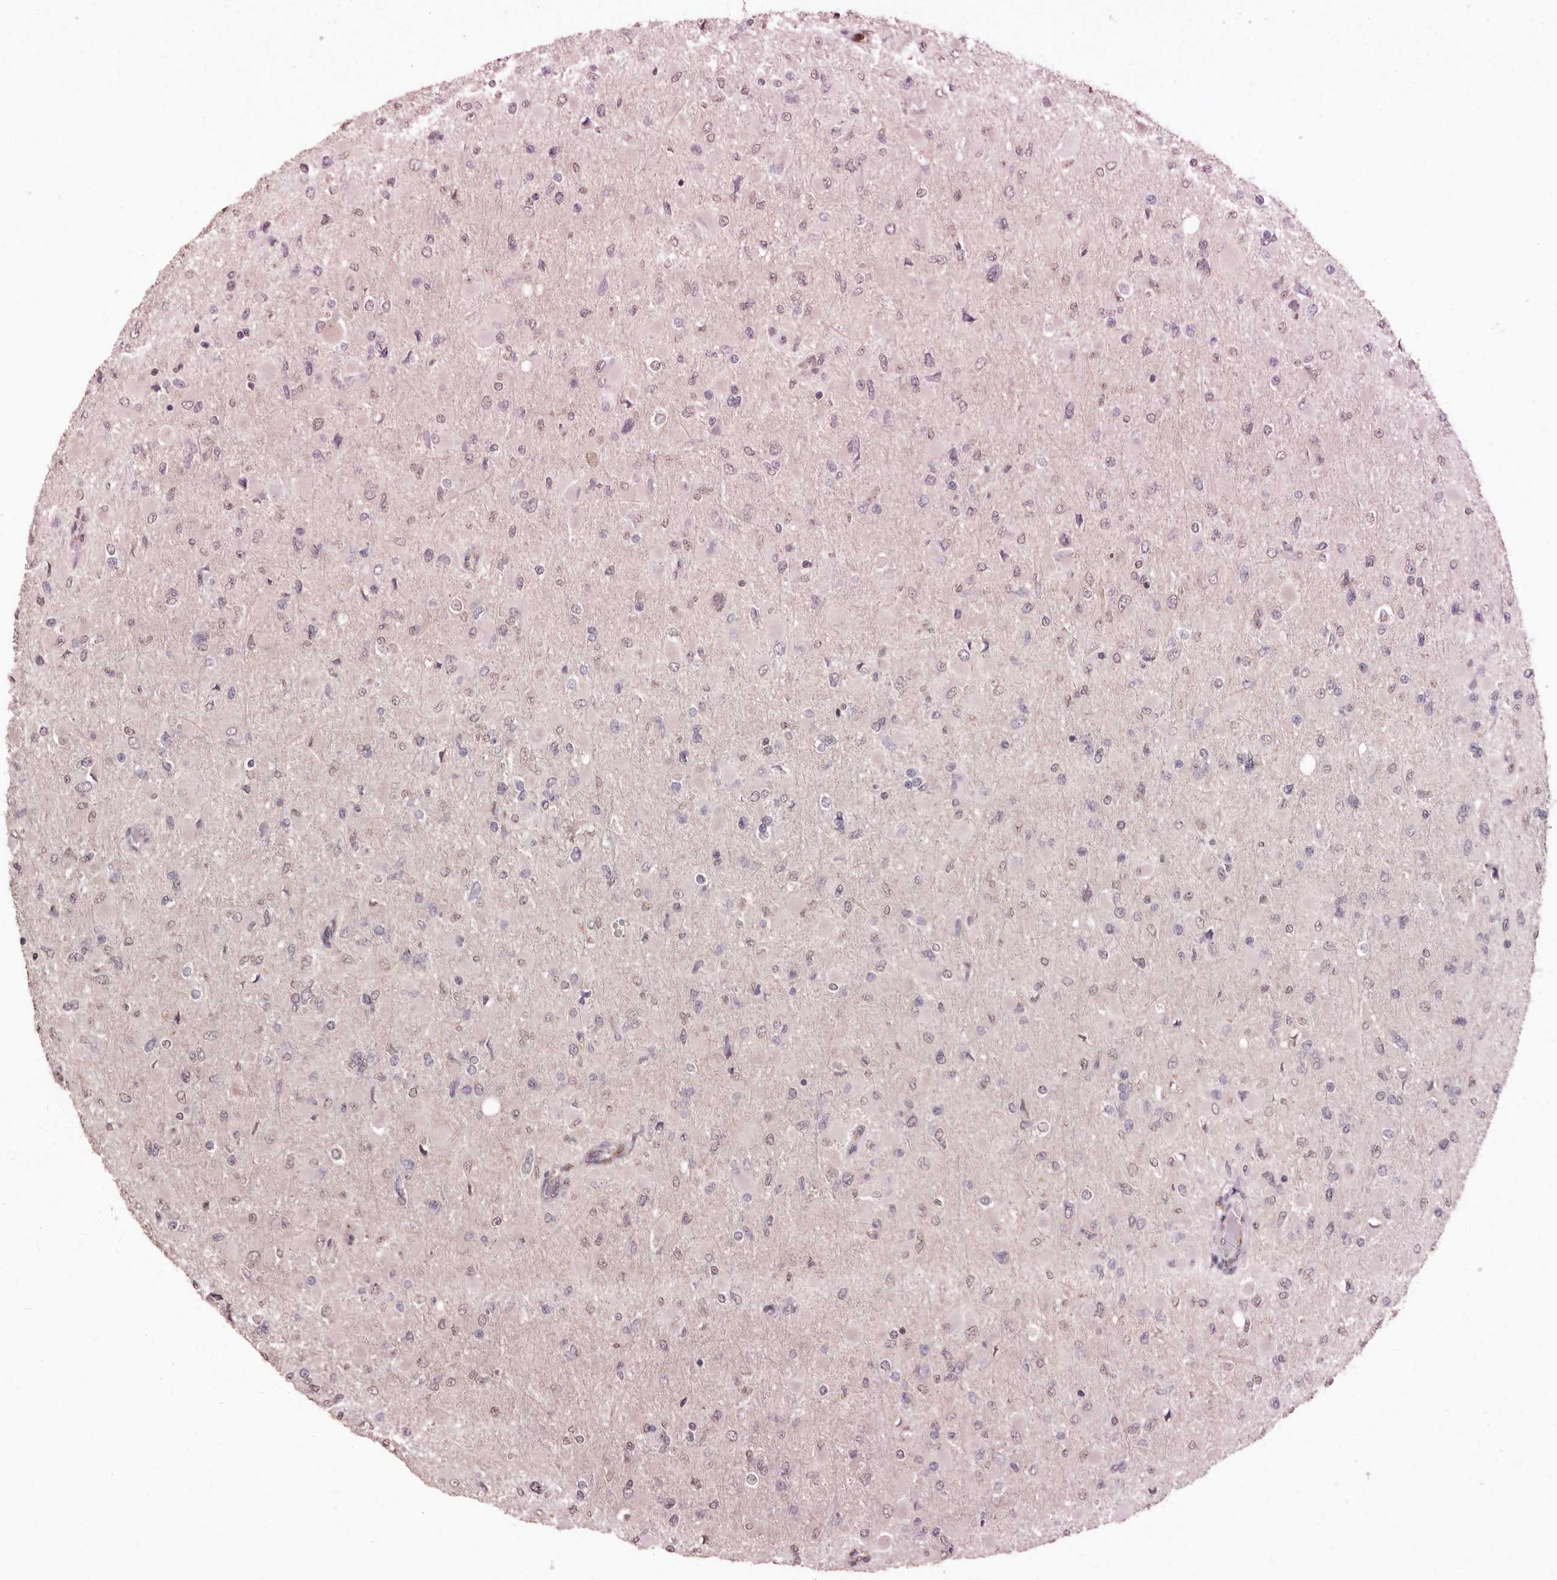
{"staining": {"intensity": "negative", "quantity": "none", "location": "none"}, "tissue": "glioma", "cell_type": "Tumor cells", "image_type": "cancer", "snomed": [{"axis": "morphology", "description": "Glioma, malignant, High grade"}, {"axis": "topography", "description": "Cerebral cortex"}], "caption": "Glioma was stained to show a protein in brown. There is no significant expression in tumor cells. Nuclei are stained in blue.", "gene": "SULT1E1", "patient": {"sex": "female", "age": 36}}